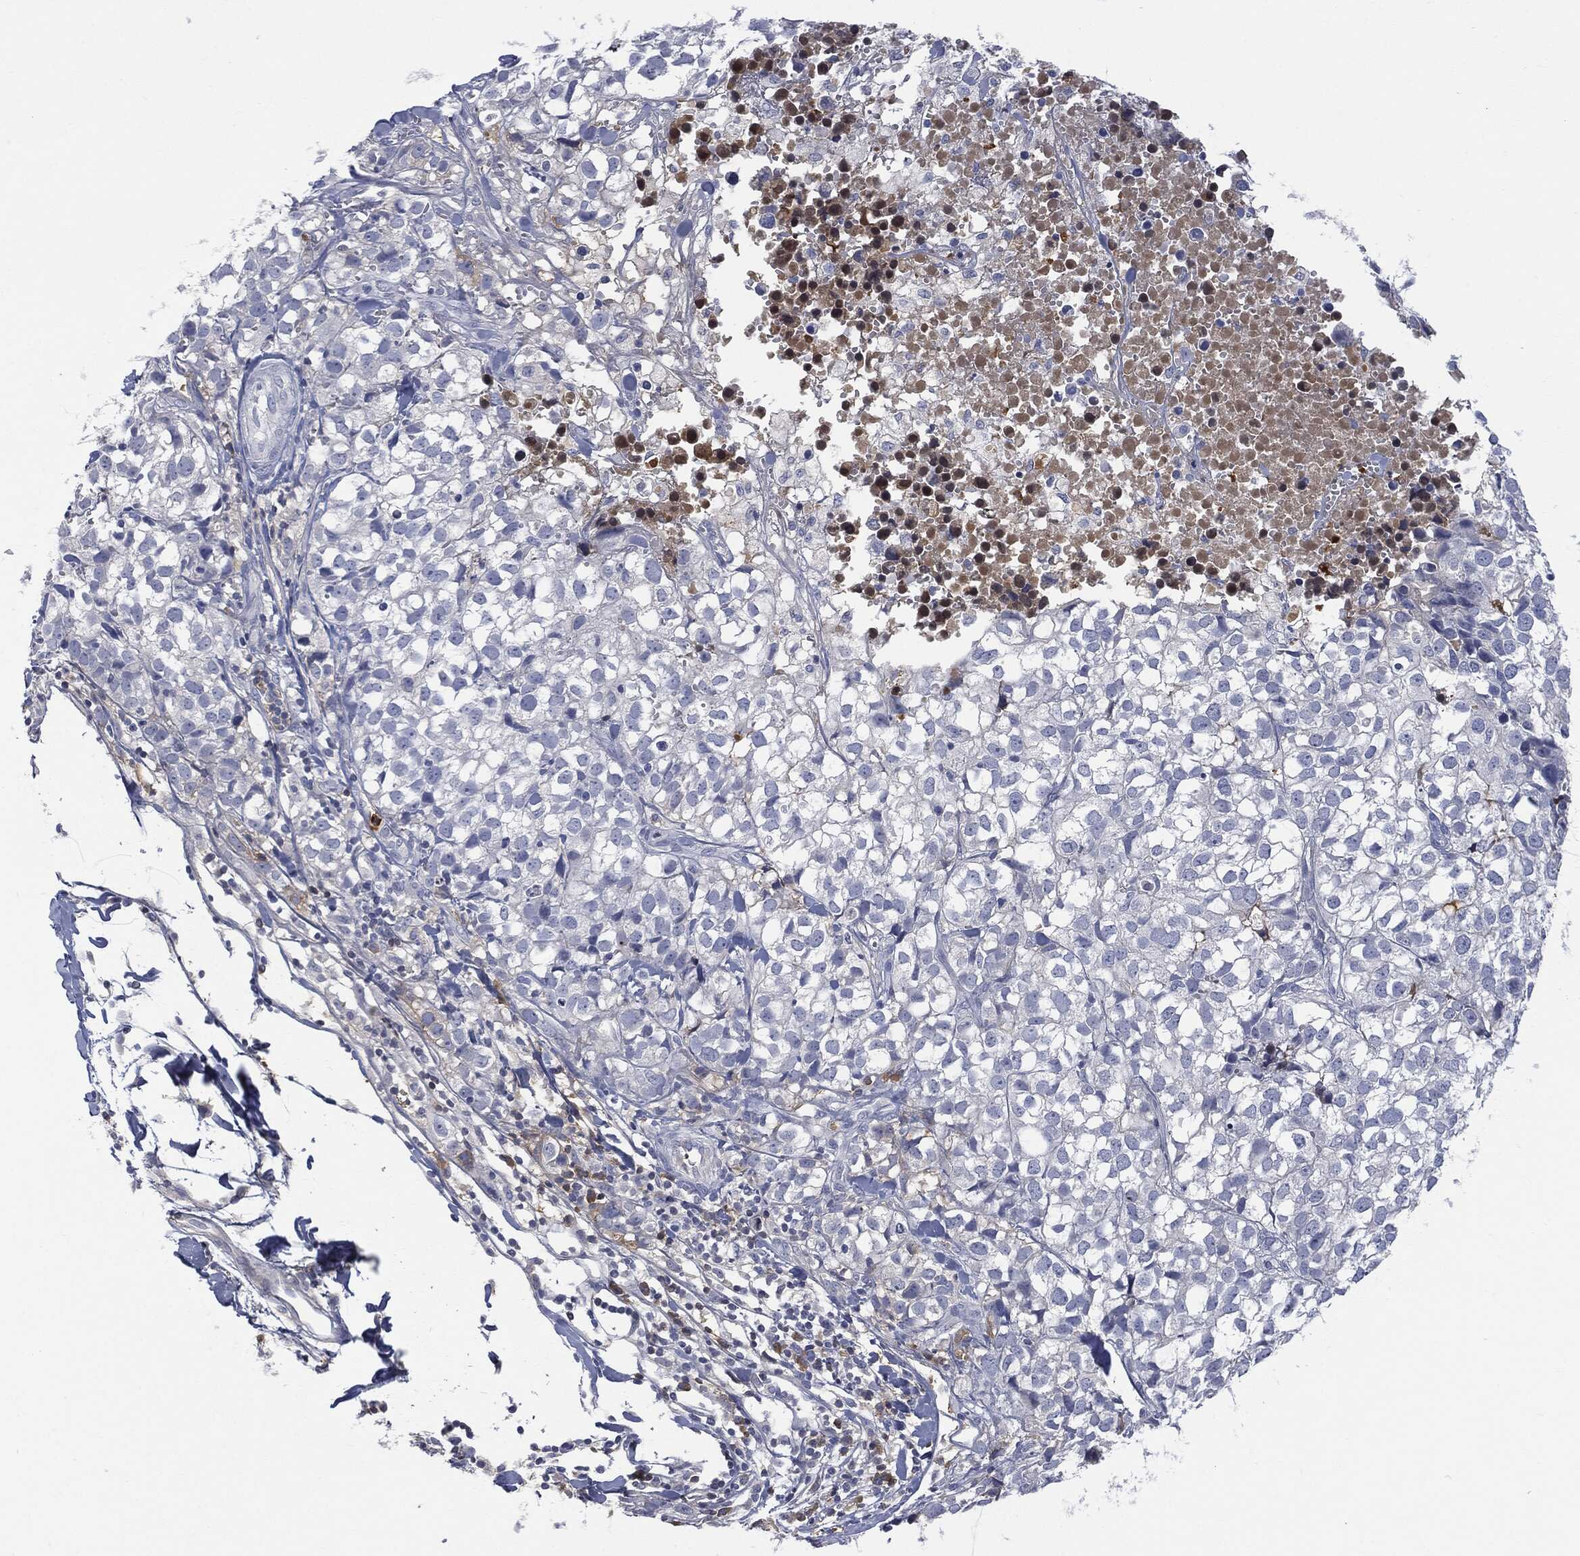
{"staining": {"intensity": "negative", "quantity": "none", "location": "none"}, "tissue": "breast cancer", "cell_type": "Tumor cells", "image_type": "cancer", "snomed": [{"axis": "morphology", "description": "Duct carcinoma"}, {"axis": "topography", "description": "Breast"}], "caption": "Human breast invasive ductal carcinoma stained for a protein using immunohistochemistry shows no staining in tumor cells.", "gene": "BTK", "patient": {"sex": "female", "age": 30}}